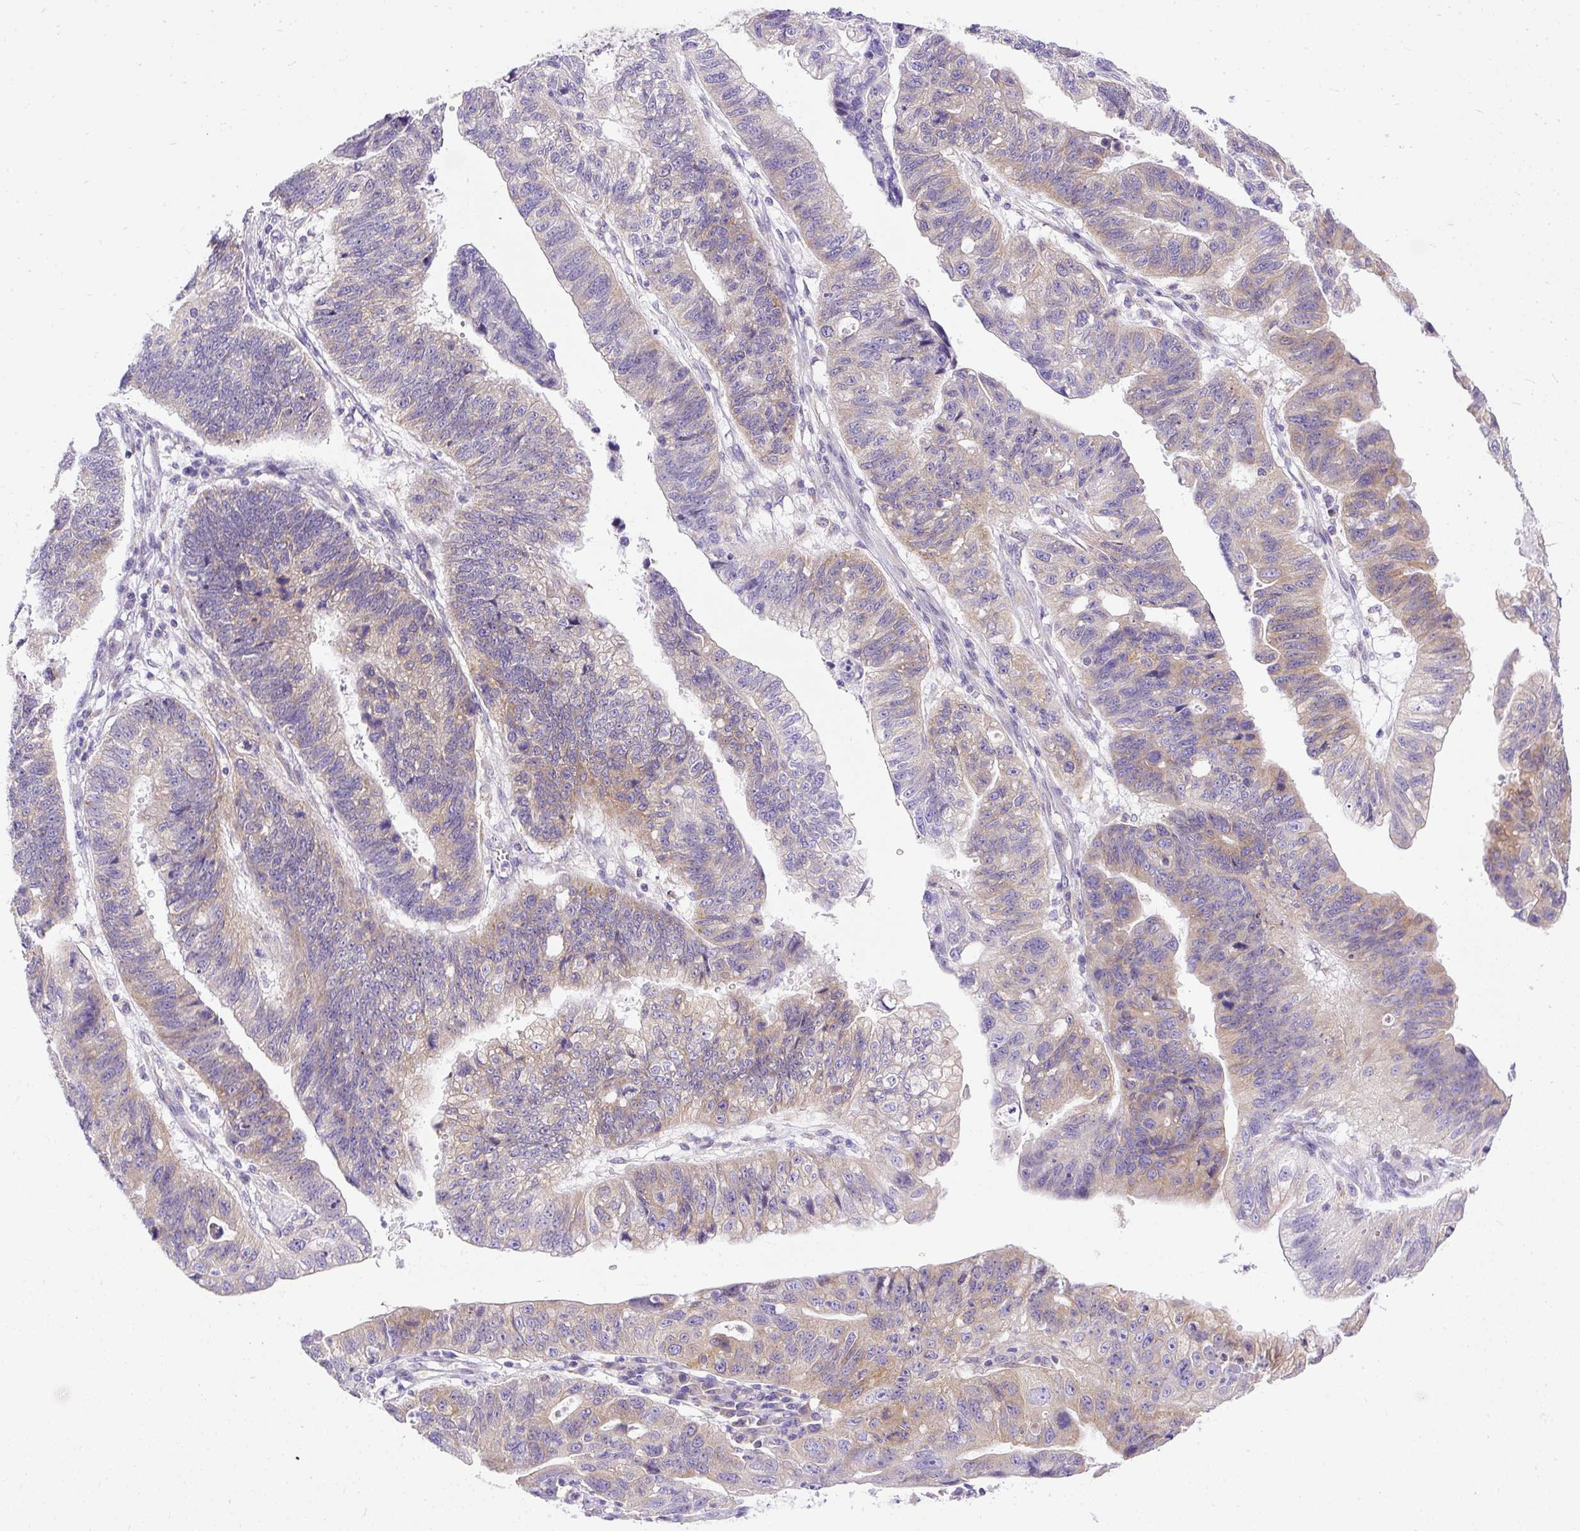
{"staining": {"intensity": "weak", "quantity": "25%-75%", "location": "cytoplasmic/membranous"}, "tissue": "stomach cancer", "cell_type": "Tumor cells", "image_type": "cancer", "snomed": [{"axis": "morphology", "description": "Adenocarcinoma, NOS"}, {"axis": "topography", "description": "Stomach"}], "caption": "Protein staining of adenocarcinoma (stomach) tissue reveals weak cytoplasmic/membranous positivity in approximately 25%-75% of tumor cells.", "gene": "AMFR", "patient": {"sex": "male", "age": 59}}